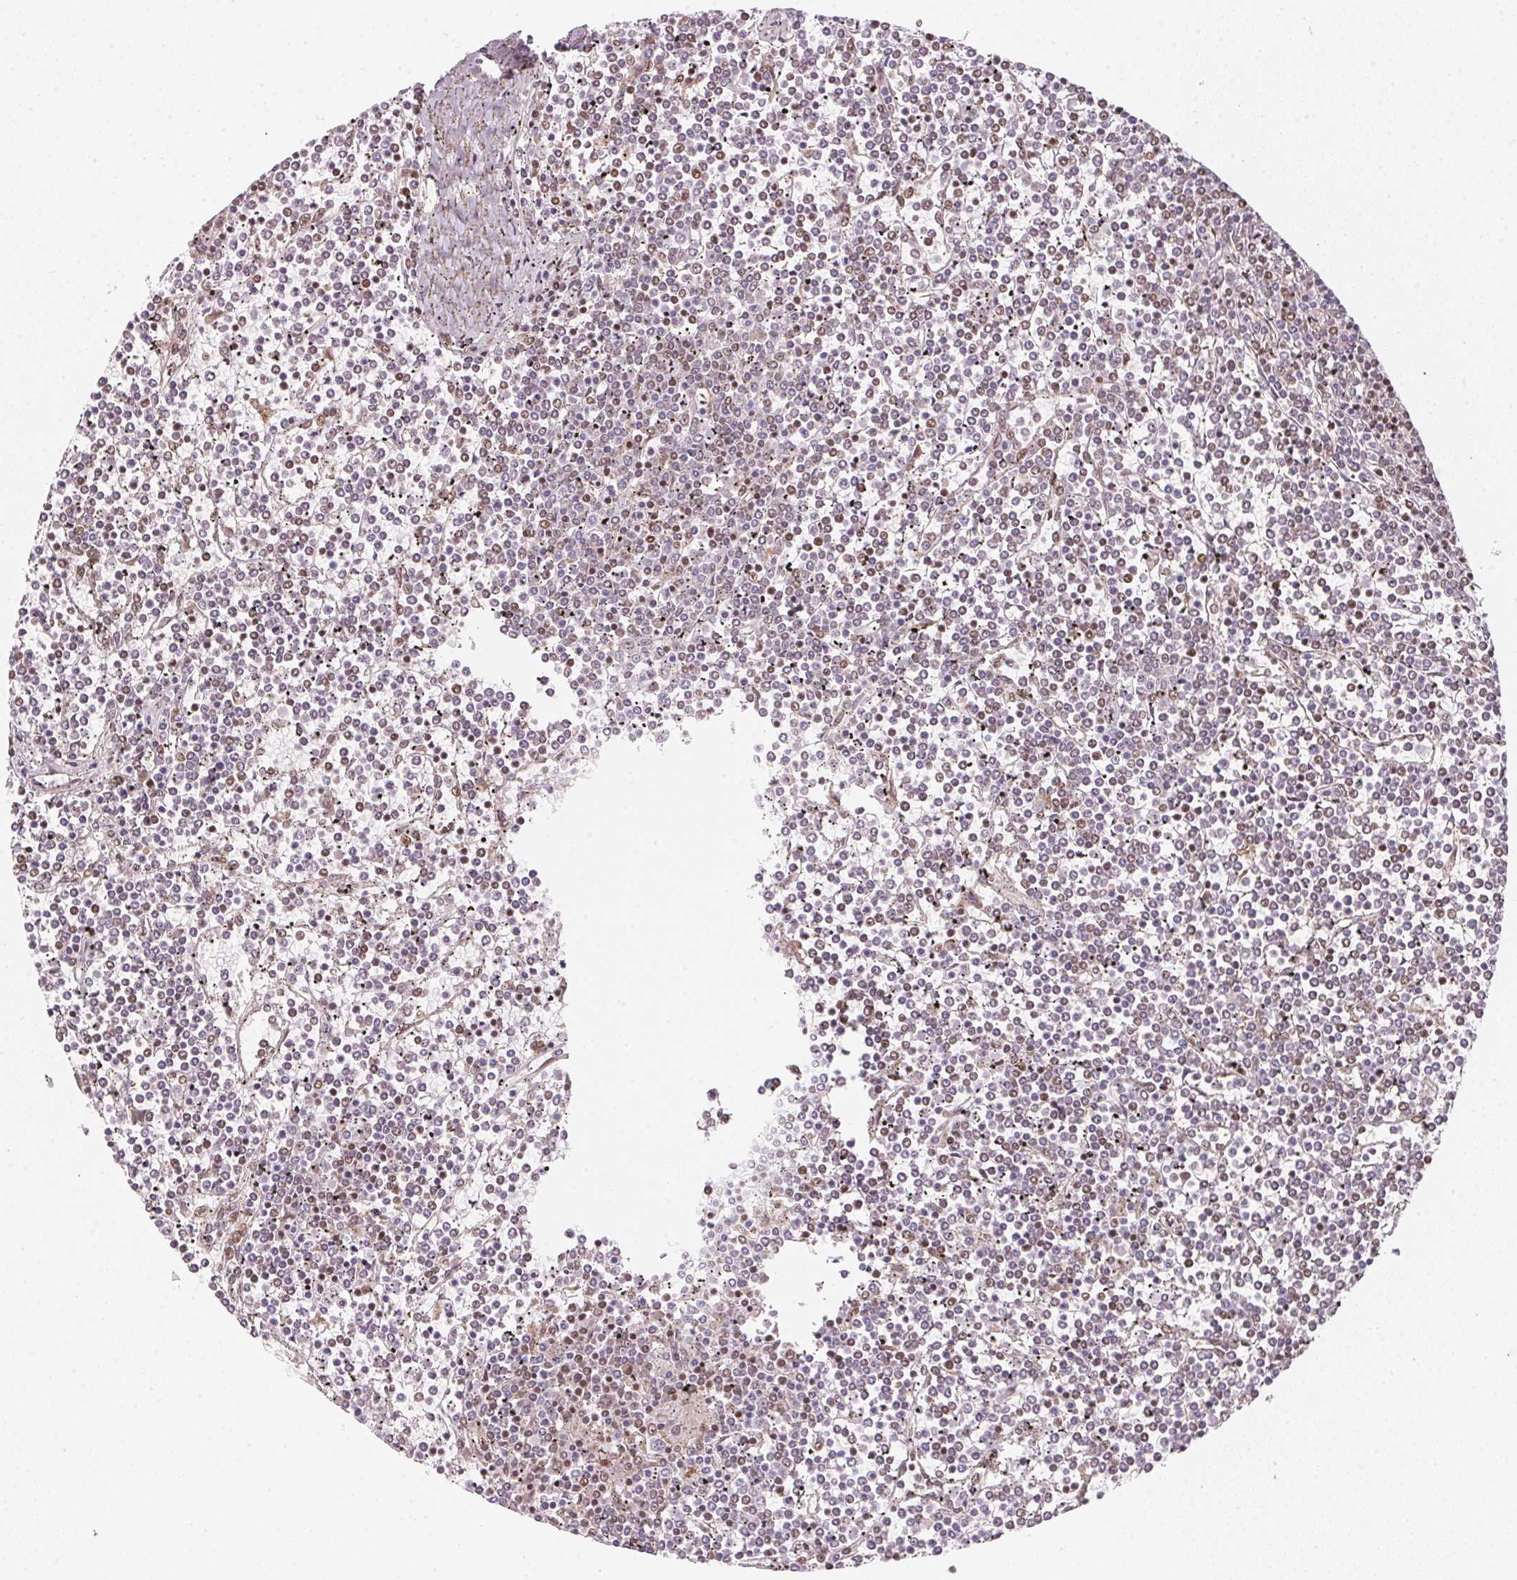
{"staining": {"intensity": "weak", "quantity": "<25%", "location": "nuclear"}, "tissue": "lymphoma", "cell_type": "Tumor cells", "image_type": "cancer", "snomed": [{"axis": "morphology", "description": "Malignant lymphoma, non-Hodgkin's type, Low grade"}, {"axis": "topography", "description": "Spleen"}], "caption": "Micrograph shows no significant protein staining in tumor cells of lymphoma.", "gene": "KAT6A", "patient": {"sex": "female", "age": 19}}